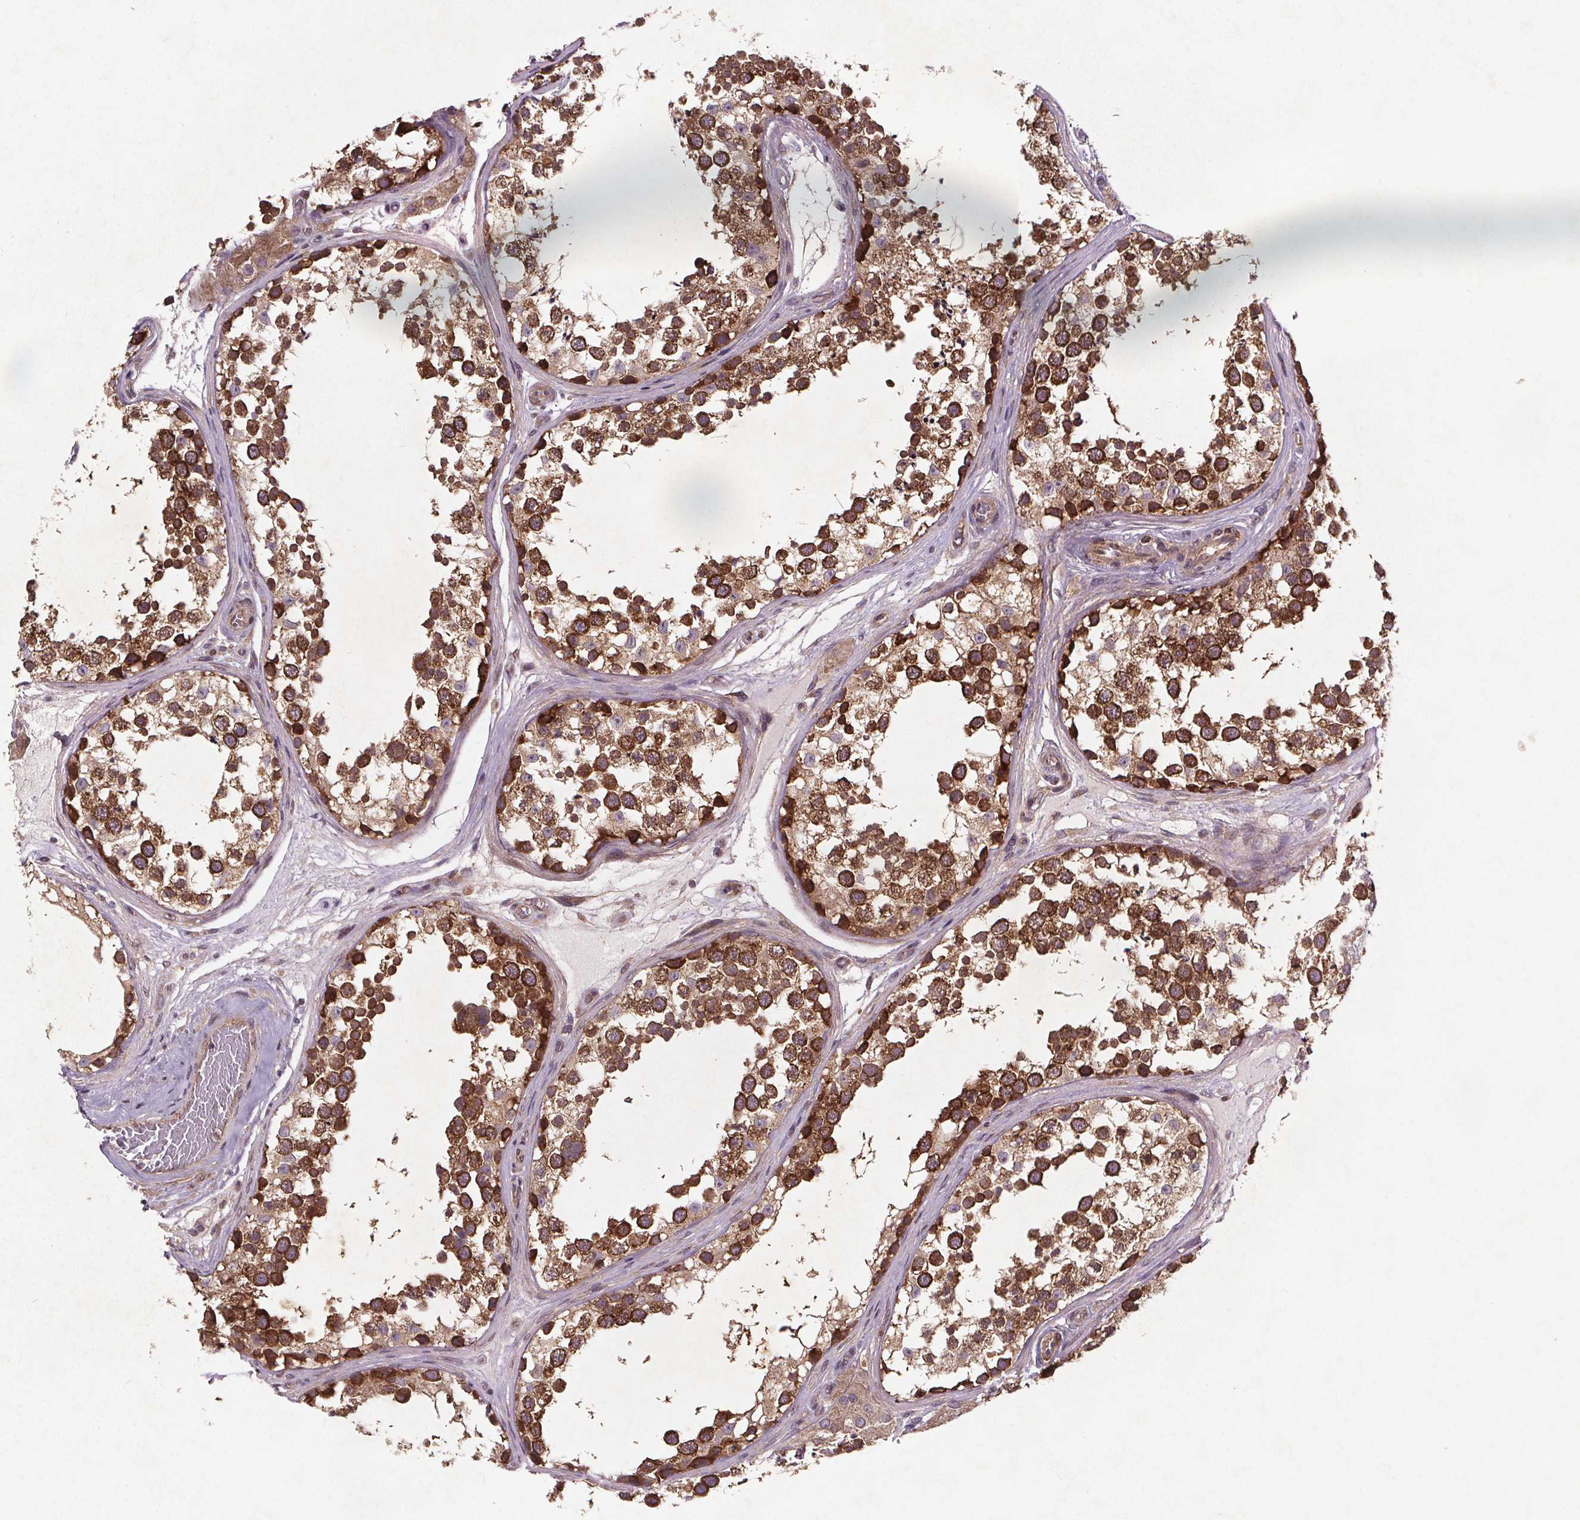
{"staining": {"intensity": "strong", "quantity": ">75%", "location": "cytoplasmic/membranous"}, "tissue": "testis", "cell_type": "Cells in seminiferous ducts", "image_type": "normal", "snomed": [{"axis": "morphology", "description": "Normal tissue, NOS"}, {"axis": "morphology", "description": "Seminoma, NOS"}, {"axis": "topography", "description": "Testis"}], "caption": "Immunohistochemical staining of benign testis reveals strong cytoplasmic/membranous protein expression in about >75% of cells in seminiferous ducts. (DAB IHC with brightfield microscopy, high magnification).", "gene": "STRN3", "patient": {"sex": "male", "age": 65}}